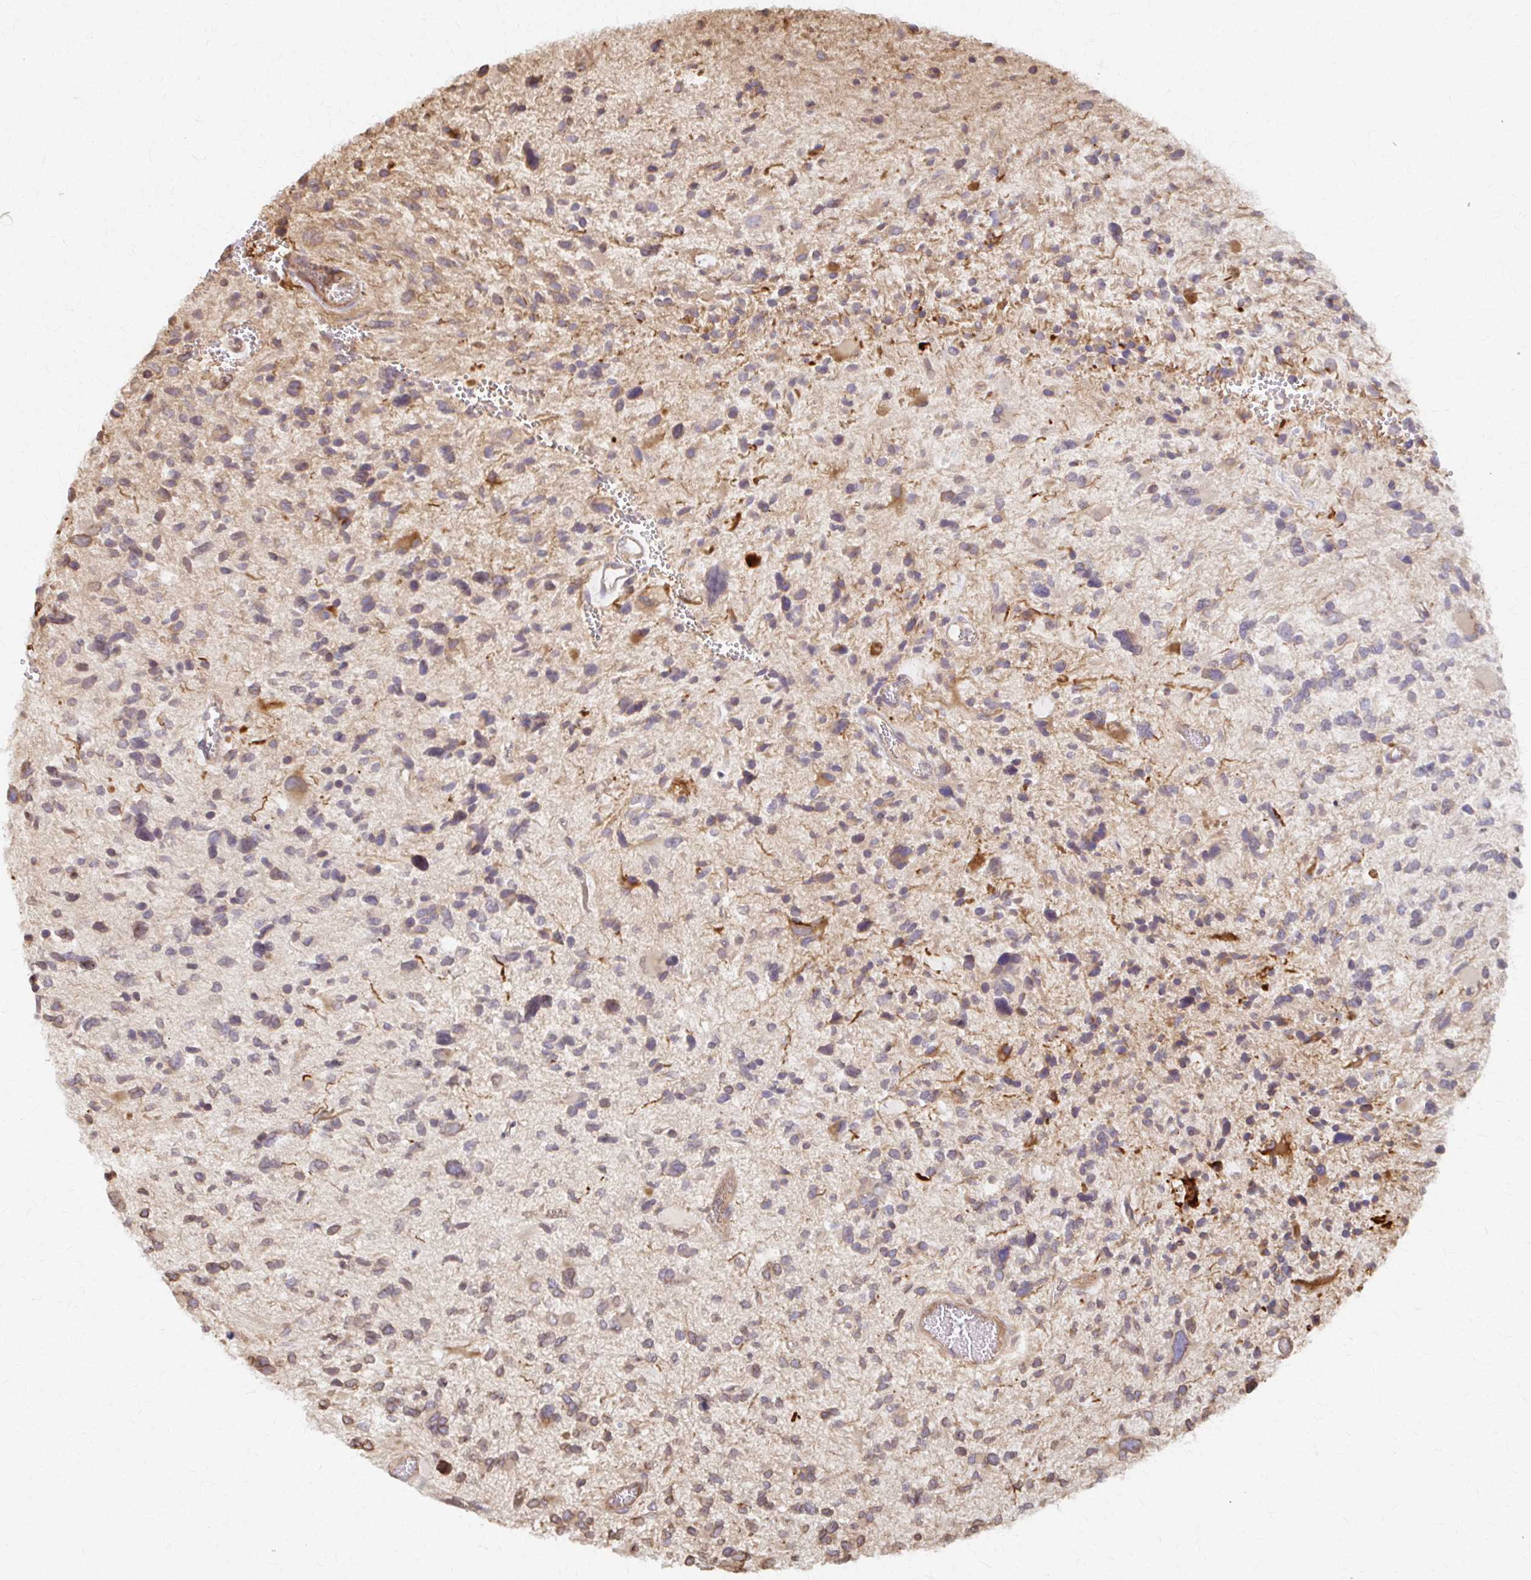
{"staining": {"intensity": "moderate", "quantity": "25%-75%", "location": "cytoplasmic/membranous"}, "tissue": "glioma", "cell_type": "Tumor cells", "image_type": "cancer", "snomed": [{"axis": "morphology", "description": "Glioma, malignant, High grade"}, {"axis": "topography", "description": "Brain"}], "caption": "Brown immunohistochemical staining in human glioma exhibits moderate cytoplasmic/membranous staining in approximately 25%-75% of tumor cells.", "gene": "ARHGAP35", "patient": {"sex": "female", "age": 11}}